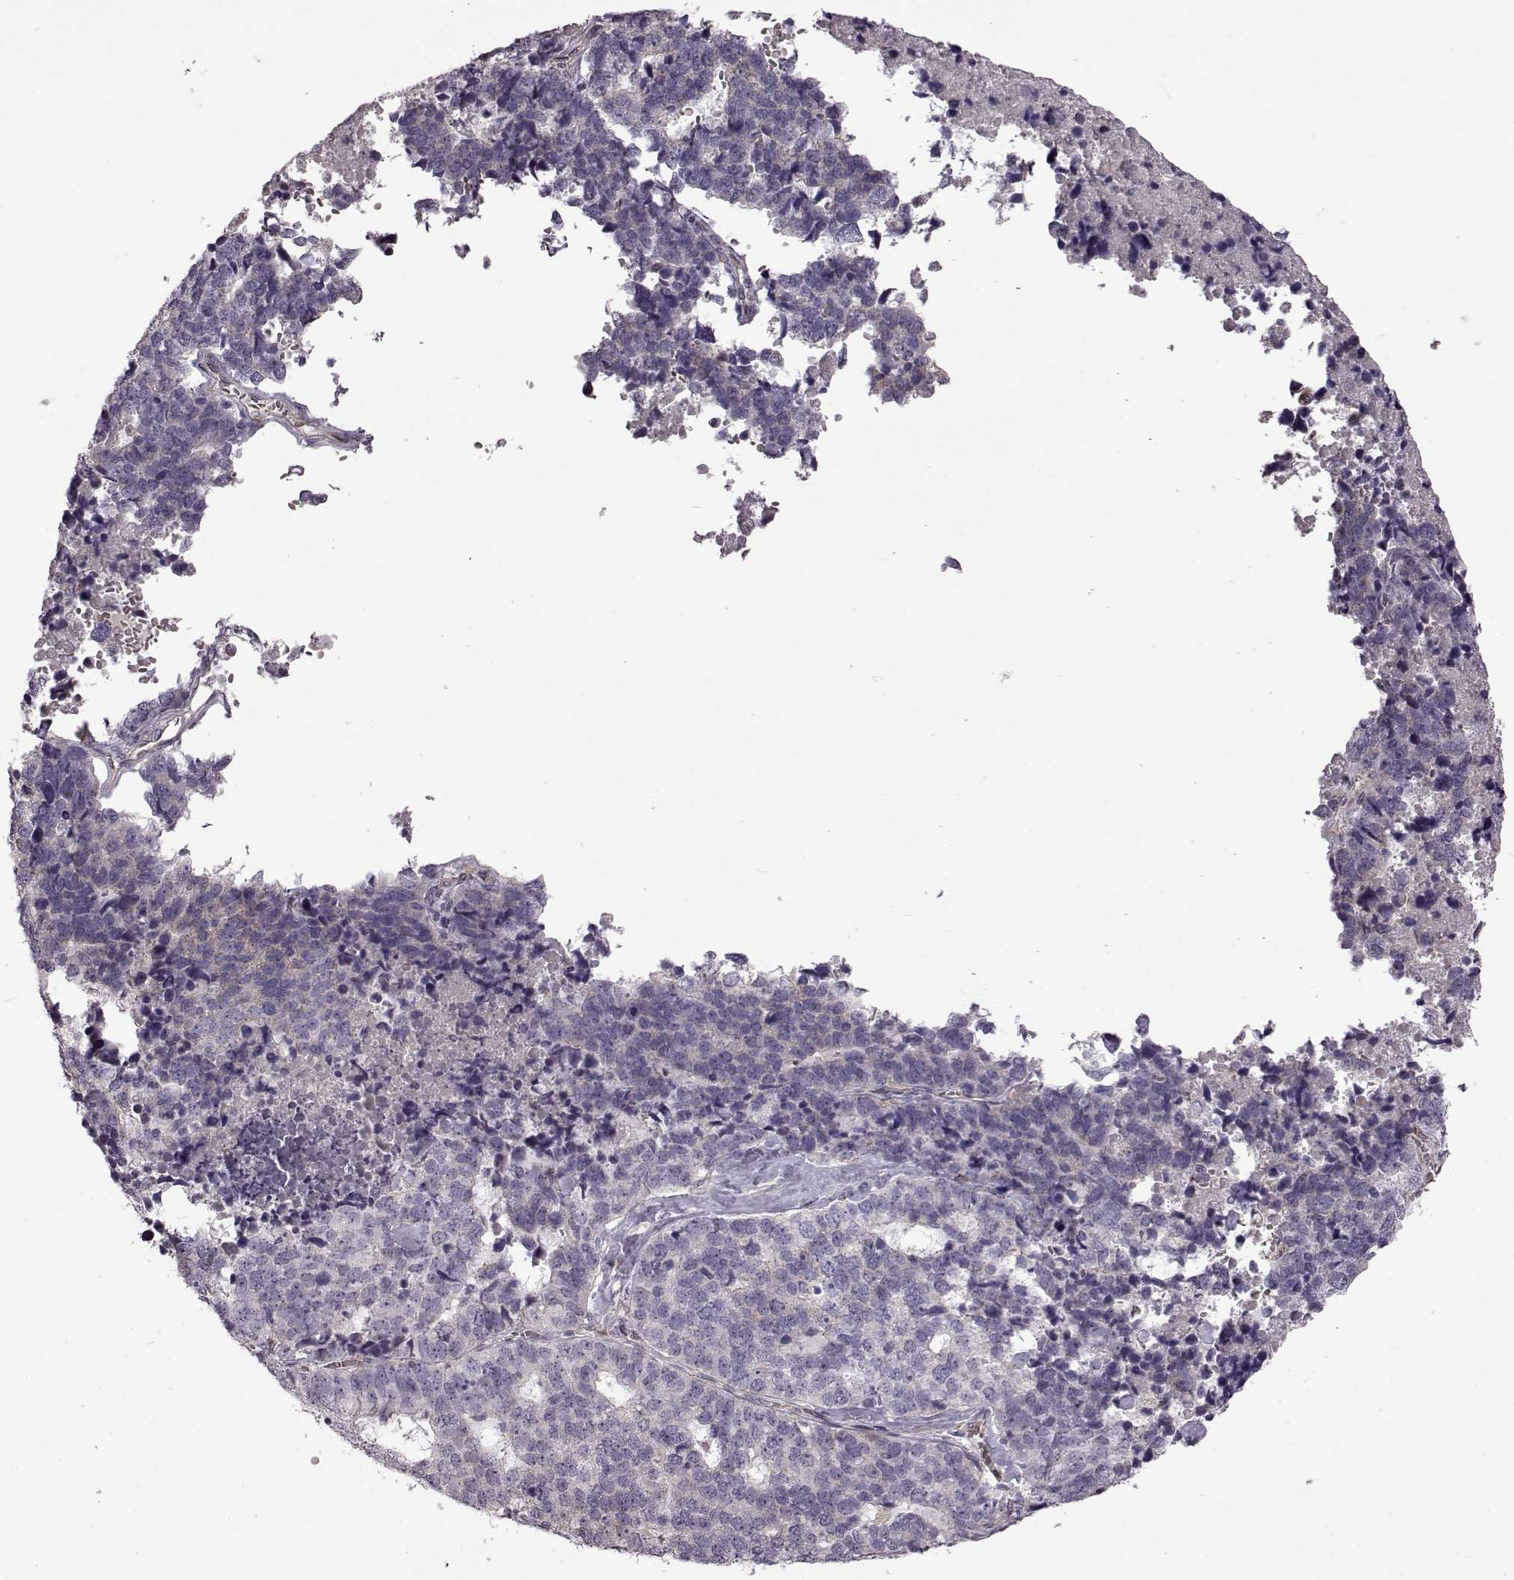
{"staining": {"intensity": "negative", "quantity": "none", "location": "none"}, "tissue": "stomach cancer", "cell_type": "Tumor cells", "image_type": "cancer", "snomed": [{"axis": "morphology", "description": "Adenocarcinoma, NOS"}, {"axis": "topography", "description": "Stomach"}], "caption": "This is an IHC image of human adenocarcinoma (stomach). There is no positivity in tumor cells.", "gene": "B3GNT6", "patient": {"sex": "male", "age": 69}}